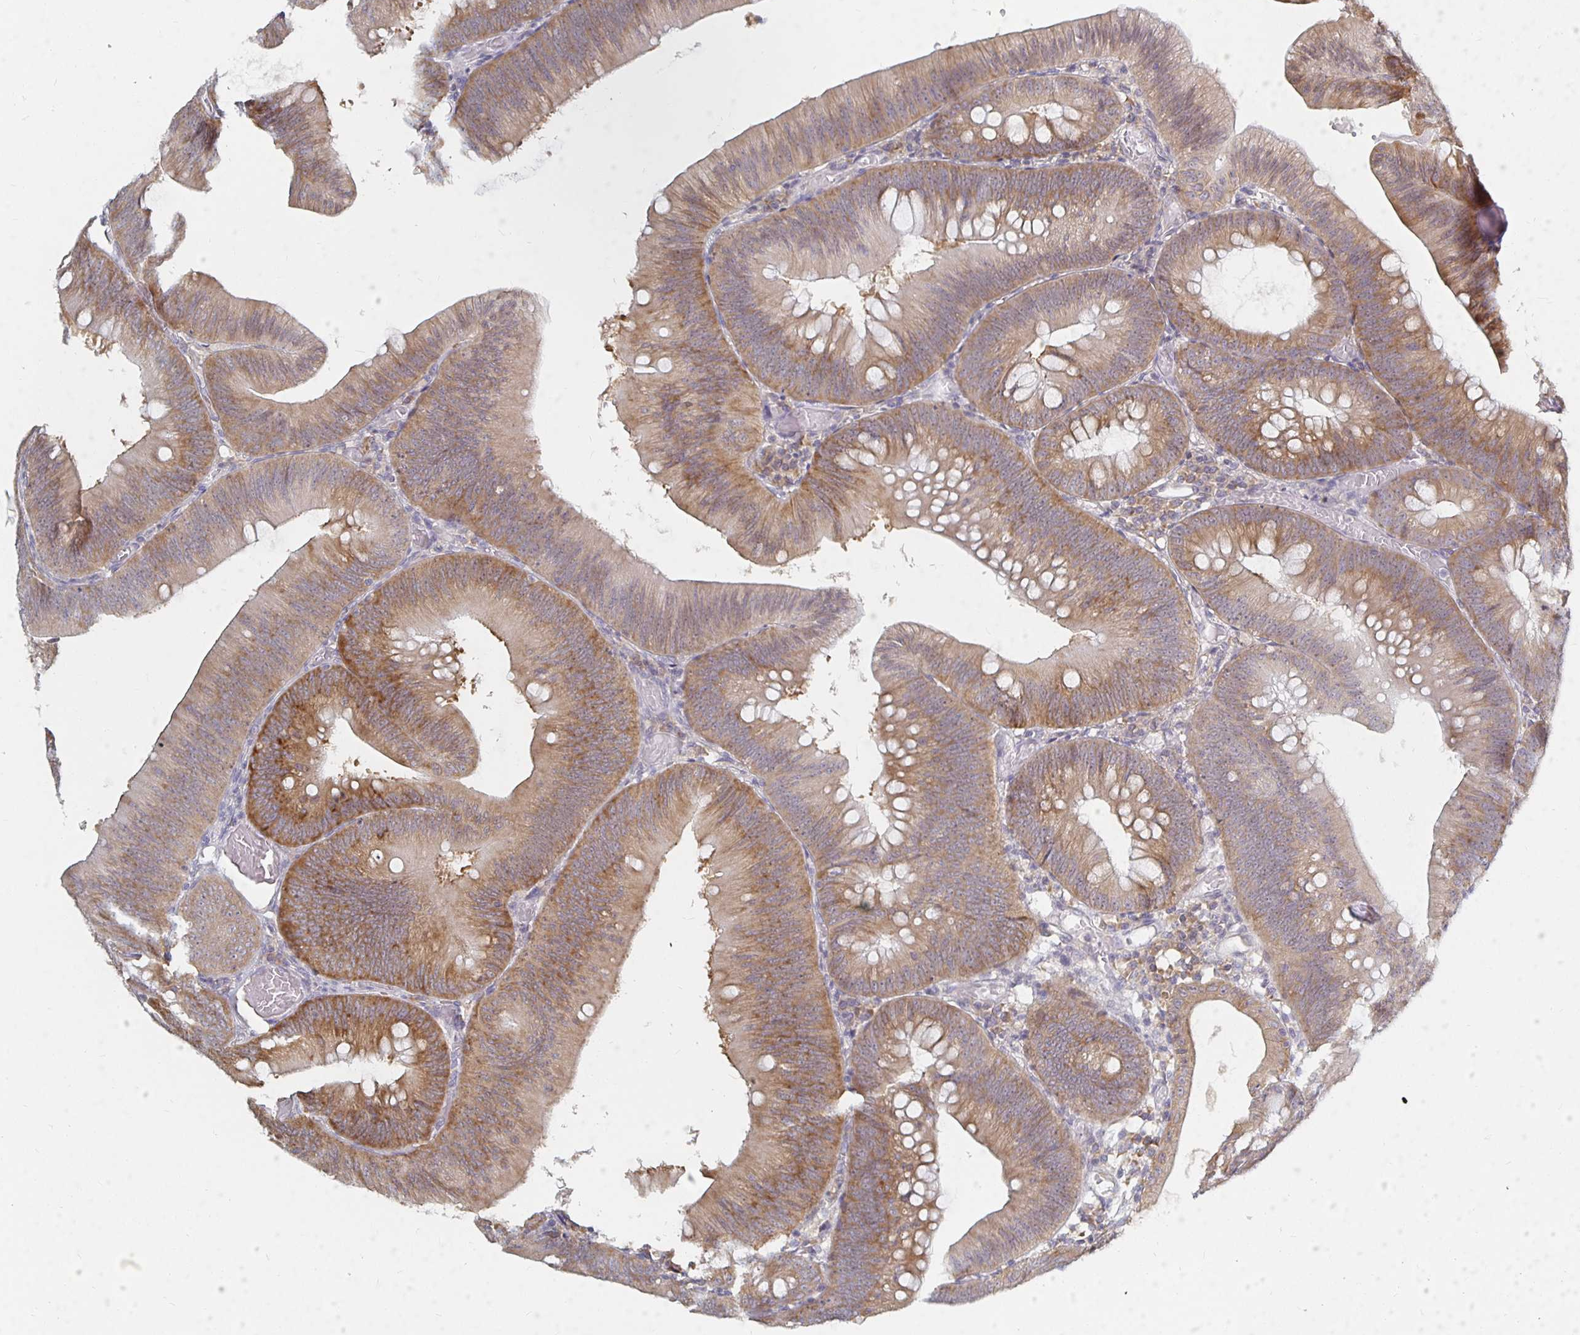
{"staining": {"intensity": "moderate", "quantity": "25%-75%", "location": "cytoplasmic/membranous"}, "tissue": "colorectal cancer", "cell_type": "Tumor cells", "image_type": "cancer", "snomed": [{"axis": "morphology", "description": "Adenocarcinoma, NOS"}, {"axis": "topography", "description": "Colon"}], "caption": "Immunohistochemistry (IHC) of human adenocarcinoma (colorectal) shows medium levels of moderate cytoplasmic/membranous expression in approximately 25%-75% of tumor cells.", "gene": "PDAP1", "patient": {"sex": "male", "age": 84}}